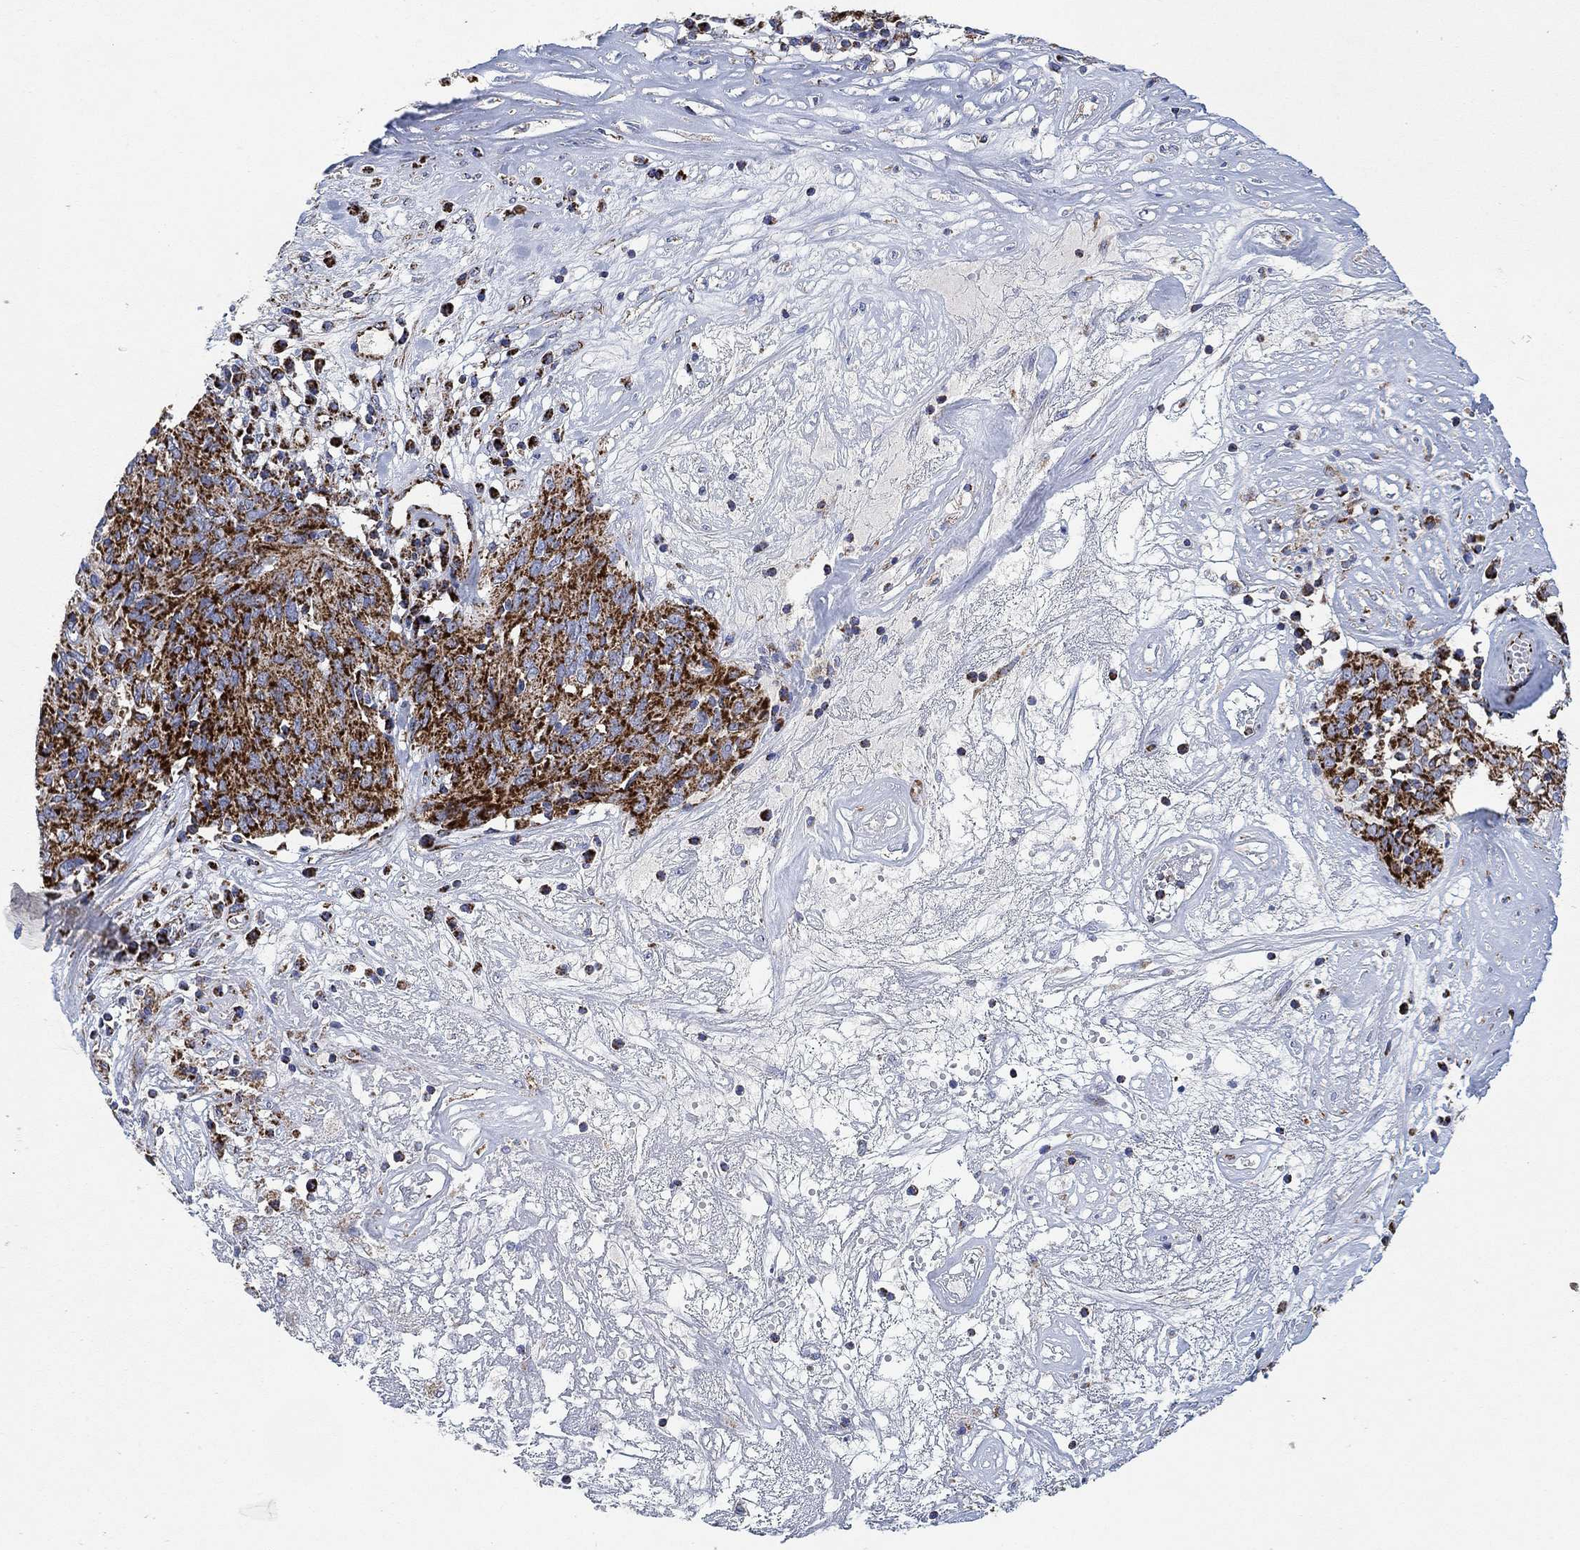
{"staining": {"intensity": "strong", "quantity": ">75%", "location": "cytoplasmic/membranous"}, "tissue": "ovarian cancer", "cell_type": "Tumor cells", "image_type": "cancer", "snomed": [{"axis": "morphology", "description": "Carcinoma, endometroid"}, {"axis": "topography", "description": "Ovary"}], "caption": "Protein expression analysis of human ovarian endometroid carcinoma reveals strong cytoplasmic/membranous staining in approximately >75% of tumor cells. The protein of interest is stained brown, and the nuclei are stained in blue (DAB IHC with brightfield microscopy, high magnification).", "gene": "NDUFS3", "patient": {"sex": "female", "age": 50}}